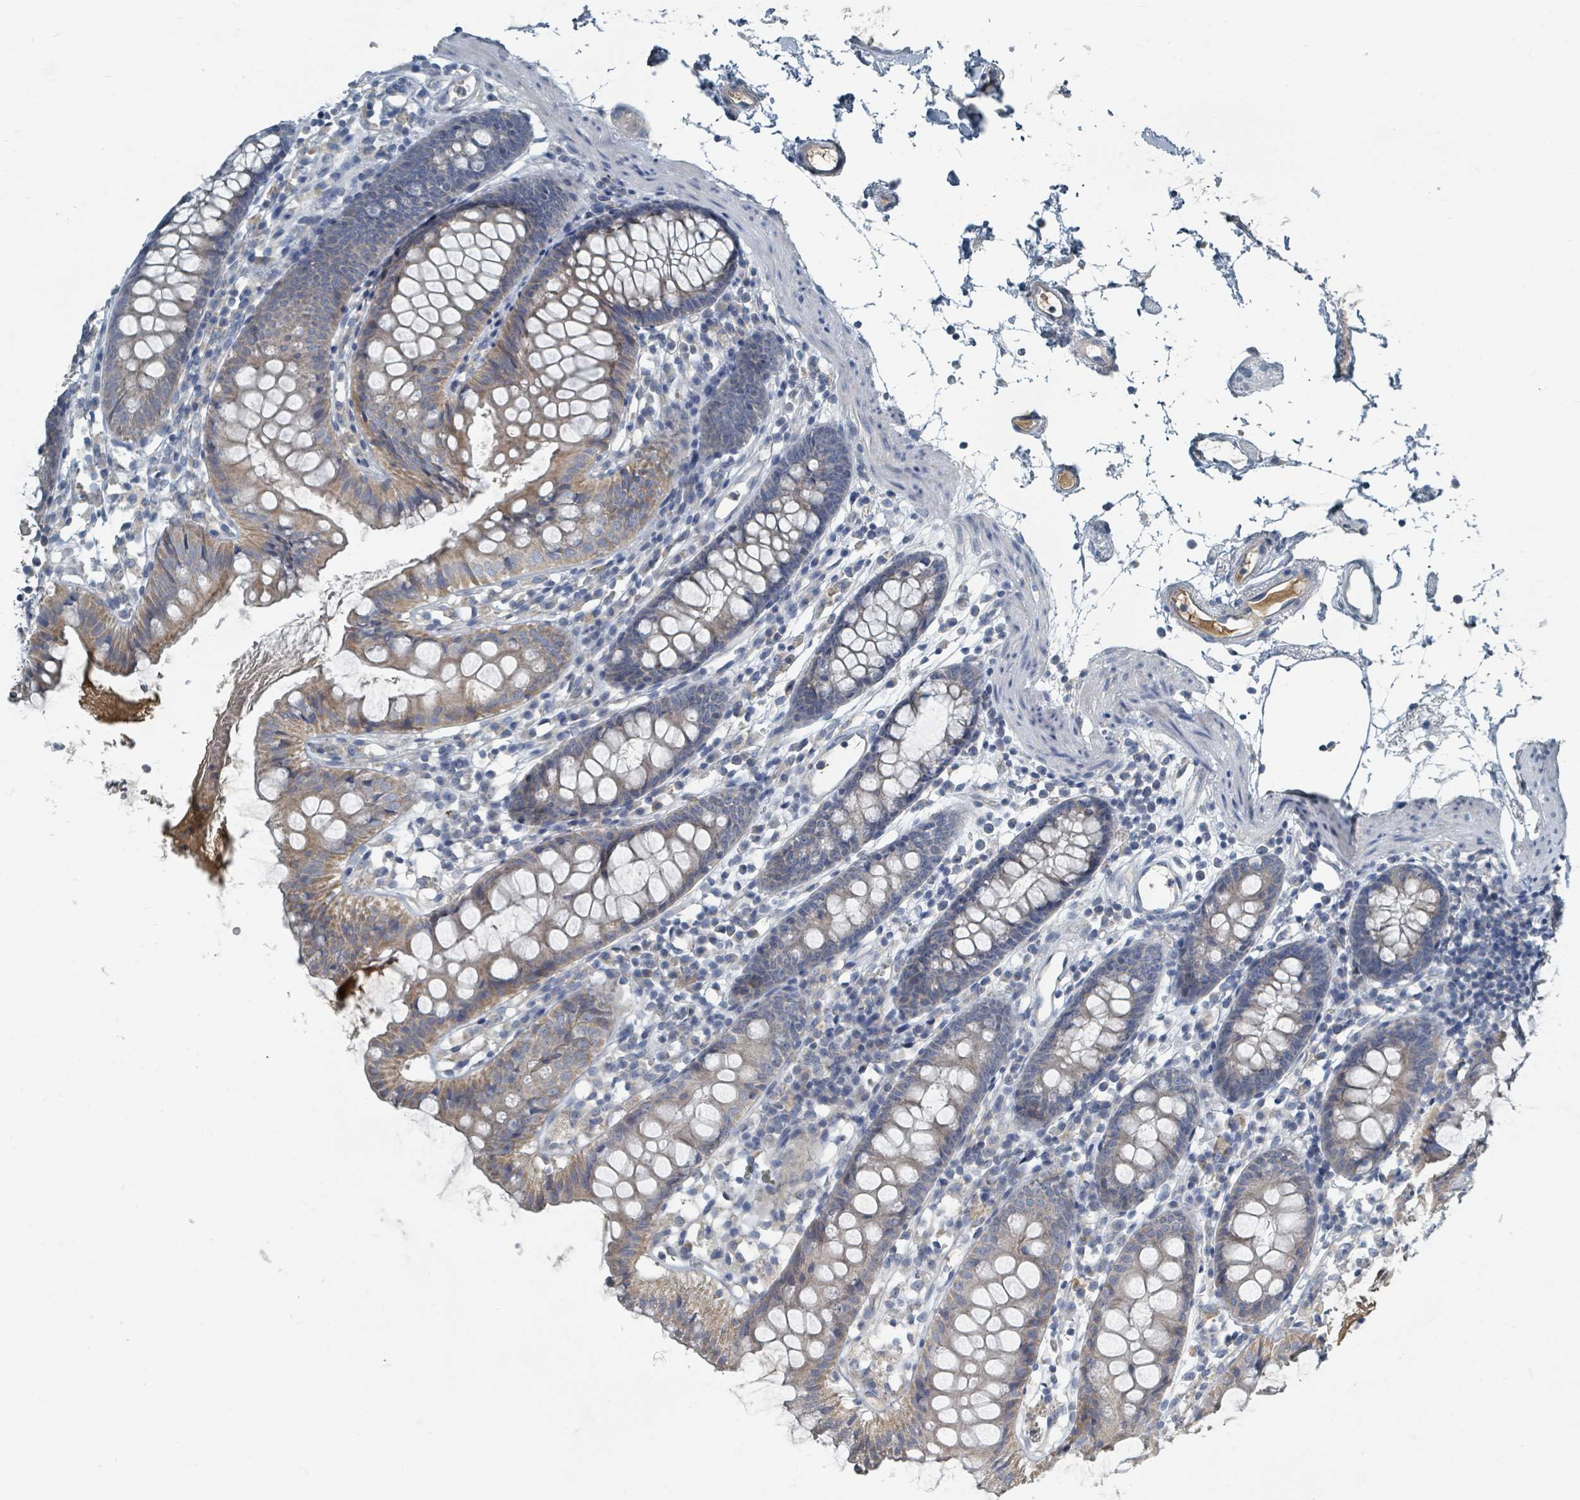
{"staining": {"intensity": "negative", "quantity": "none", "location": "none"}, "tissue": "colon", "cell_type": "Endothelial cells", "image_type": "normal", "snomed": [{"axis": "morphology", "description": "Normal tissue, NOS"}, {"axis": "topography", "description": "Colon"}], "caption": "IHC of benign colon displays no positivity in endothelial cells. The staining was performed using DAB (3,3'-diaminobenzidine) to visualize the protein expression in brown, while the nuclei were stained in blue with hematoxylin (Magnification: 20x).", "gene": "SLC25A23", "patient": {"sex": "female", "age": 84}}